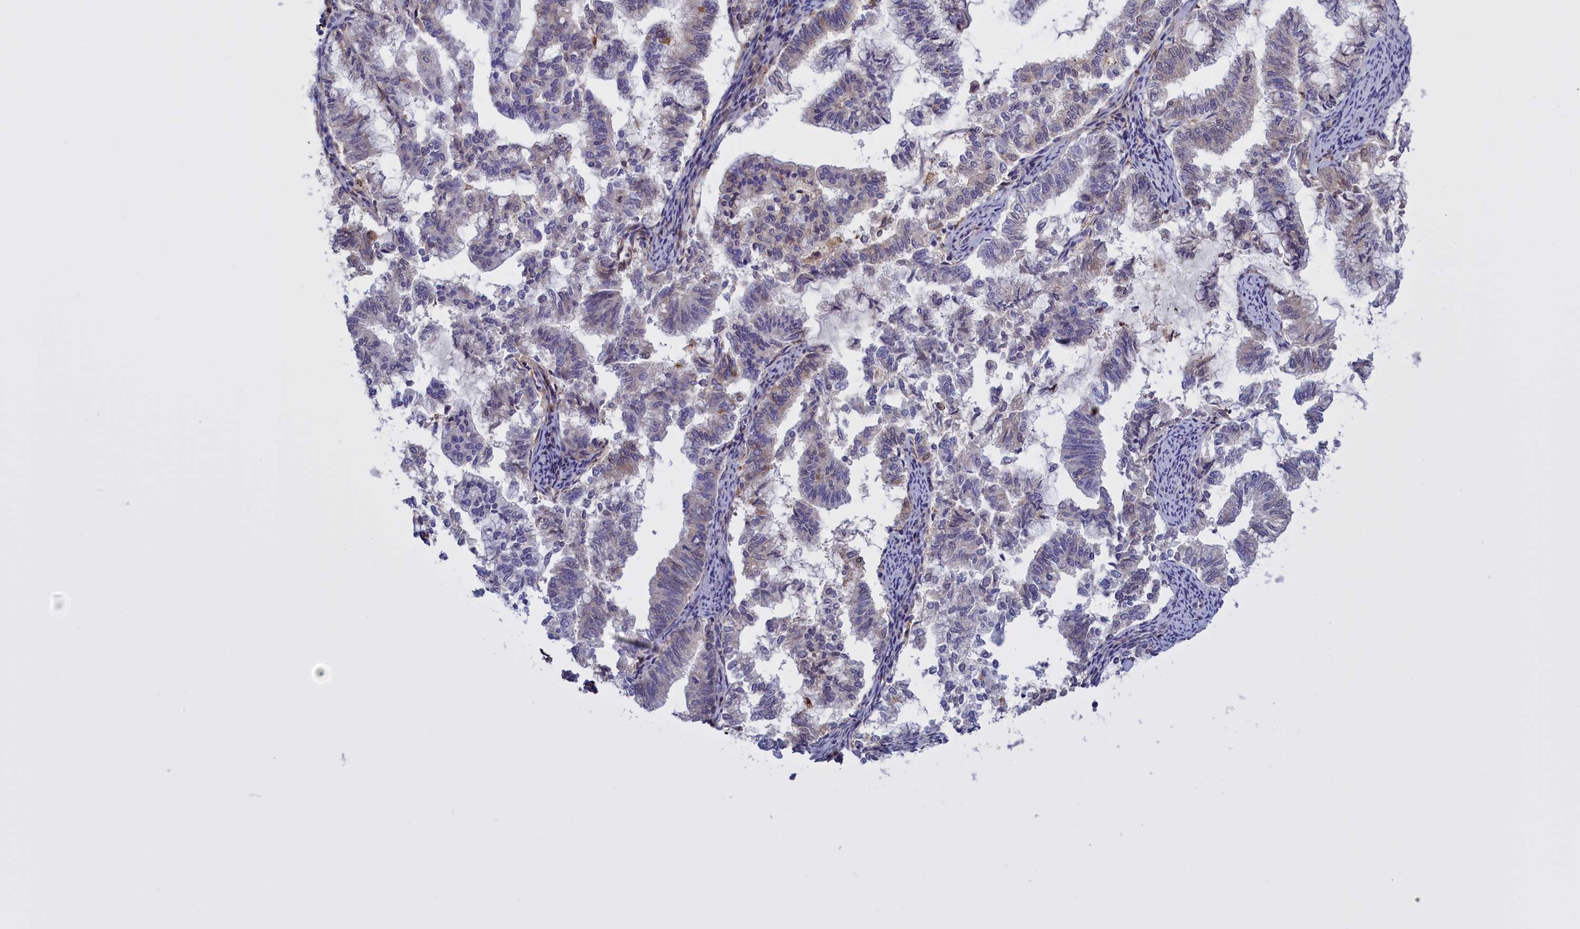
{"staining": {"intensity": "negative", "quantity": "none", "location": "none"}, "tissue": "endometrial cancer", "cell_type": "Tumor cells", "image_type": "cancer", "snomed": [{"axis": "morphology", "description": "Adenocarcinoma, NOS"}, {"axis": "topography", "description": "Endometrium"}], "caption": "An IHC micrograph of endometrial cancer is shown. There is no staining in tumor cells of endometrial cancer.", "gene": "FAM149B1", "patient": {"sex": "female", "age": 79}}